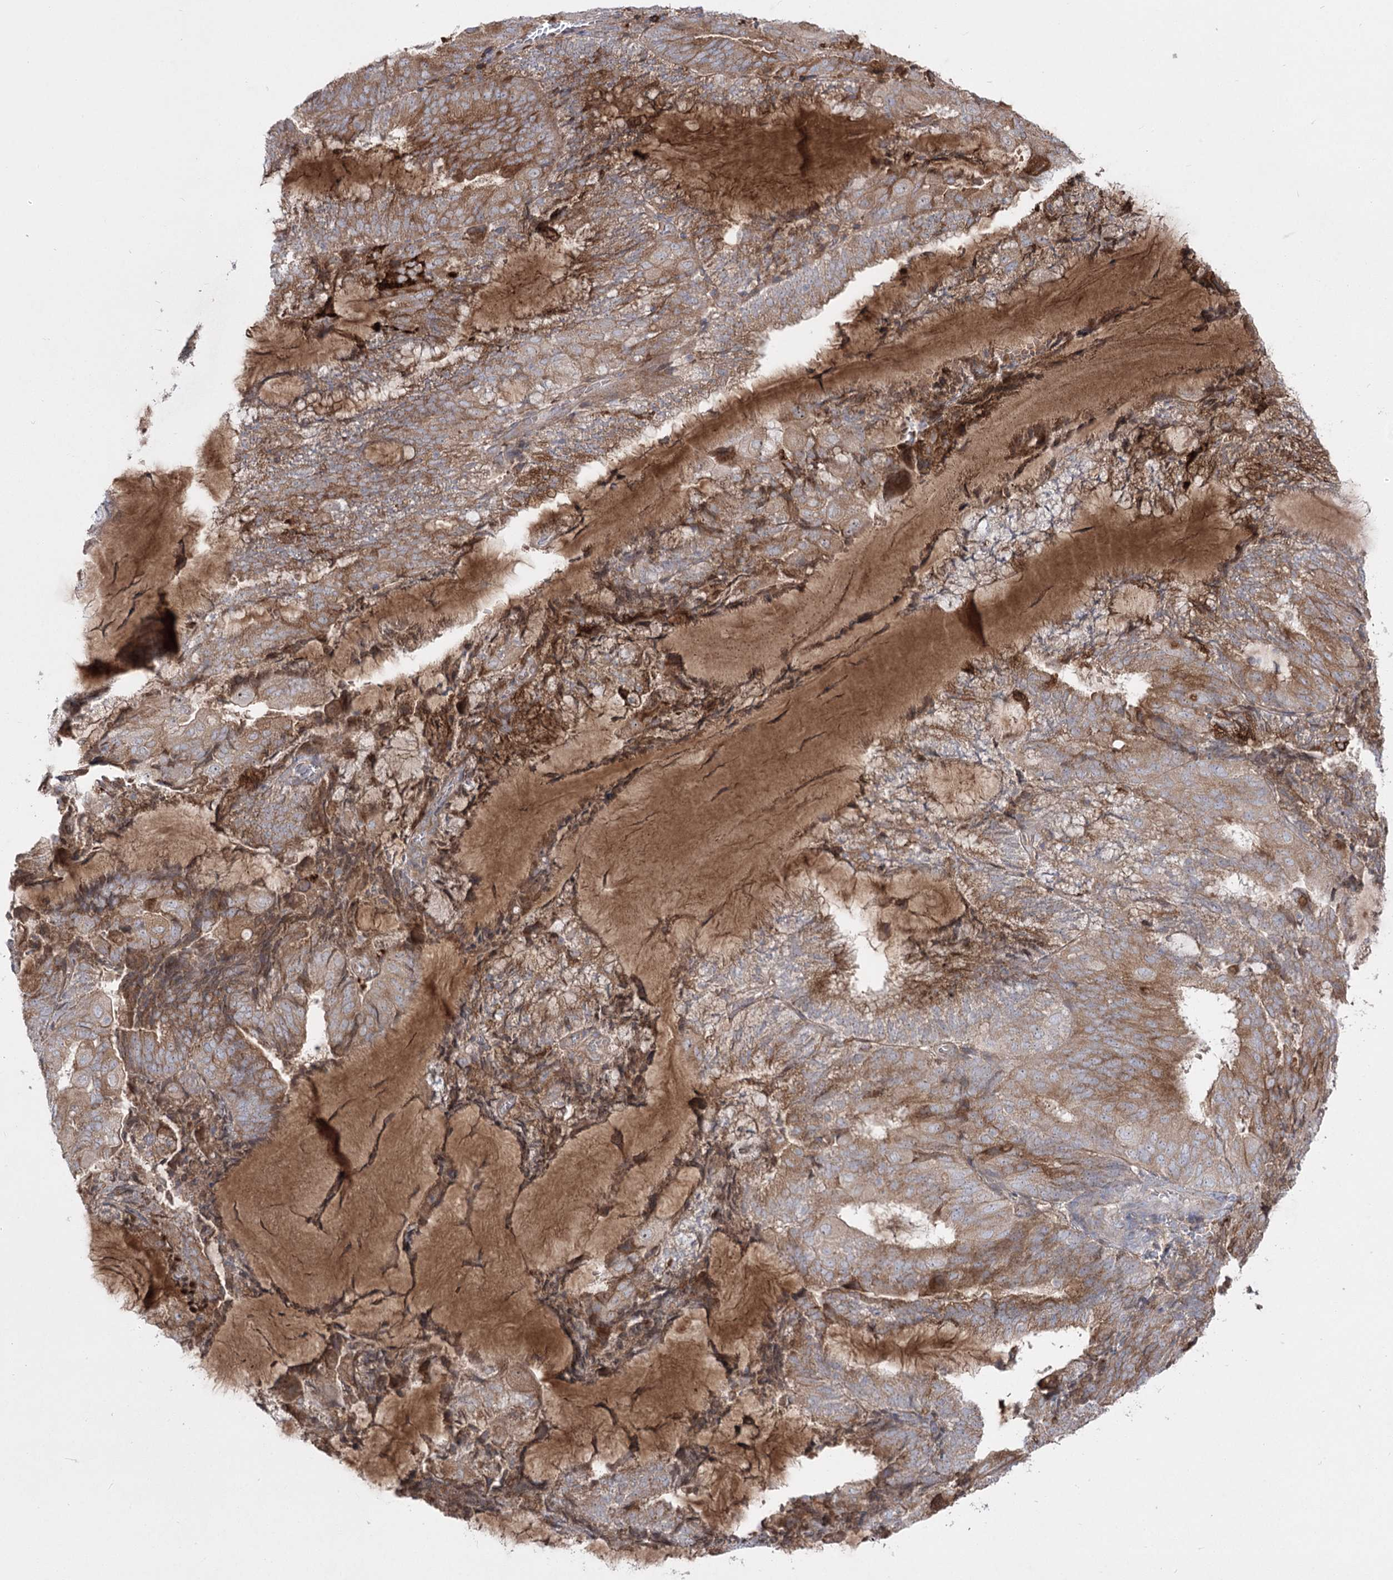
{"staining": {"intensity": "moderate", "quantity": ">75%", "location": "cytoplasmic/membranous"}, "tissue": "endometrial cancer", "cell_type": "Tumor cells", "image_type": "cancer", "snomed": [{"axis": "morphology", "description": "Adenocarcinoma, NOS"}, {"axis": "topography", "description": "Endometrium"}], "caption": "Tumor cells reveal medium levels of moderate cytoplasmic/membranous staining in about >75% of cells in endometrial cancer. (DAB IHC with brightfield microscopy, high magnification).", "gene": "PLEKHA5", "patient": {"sex": "female", "age": 81}}